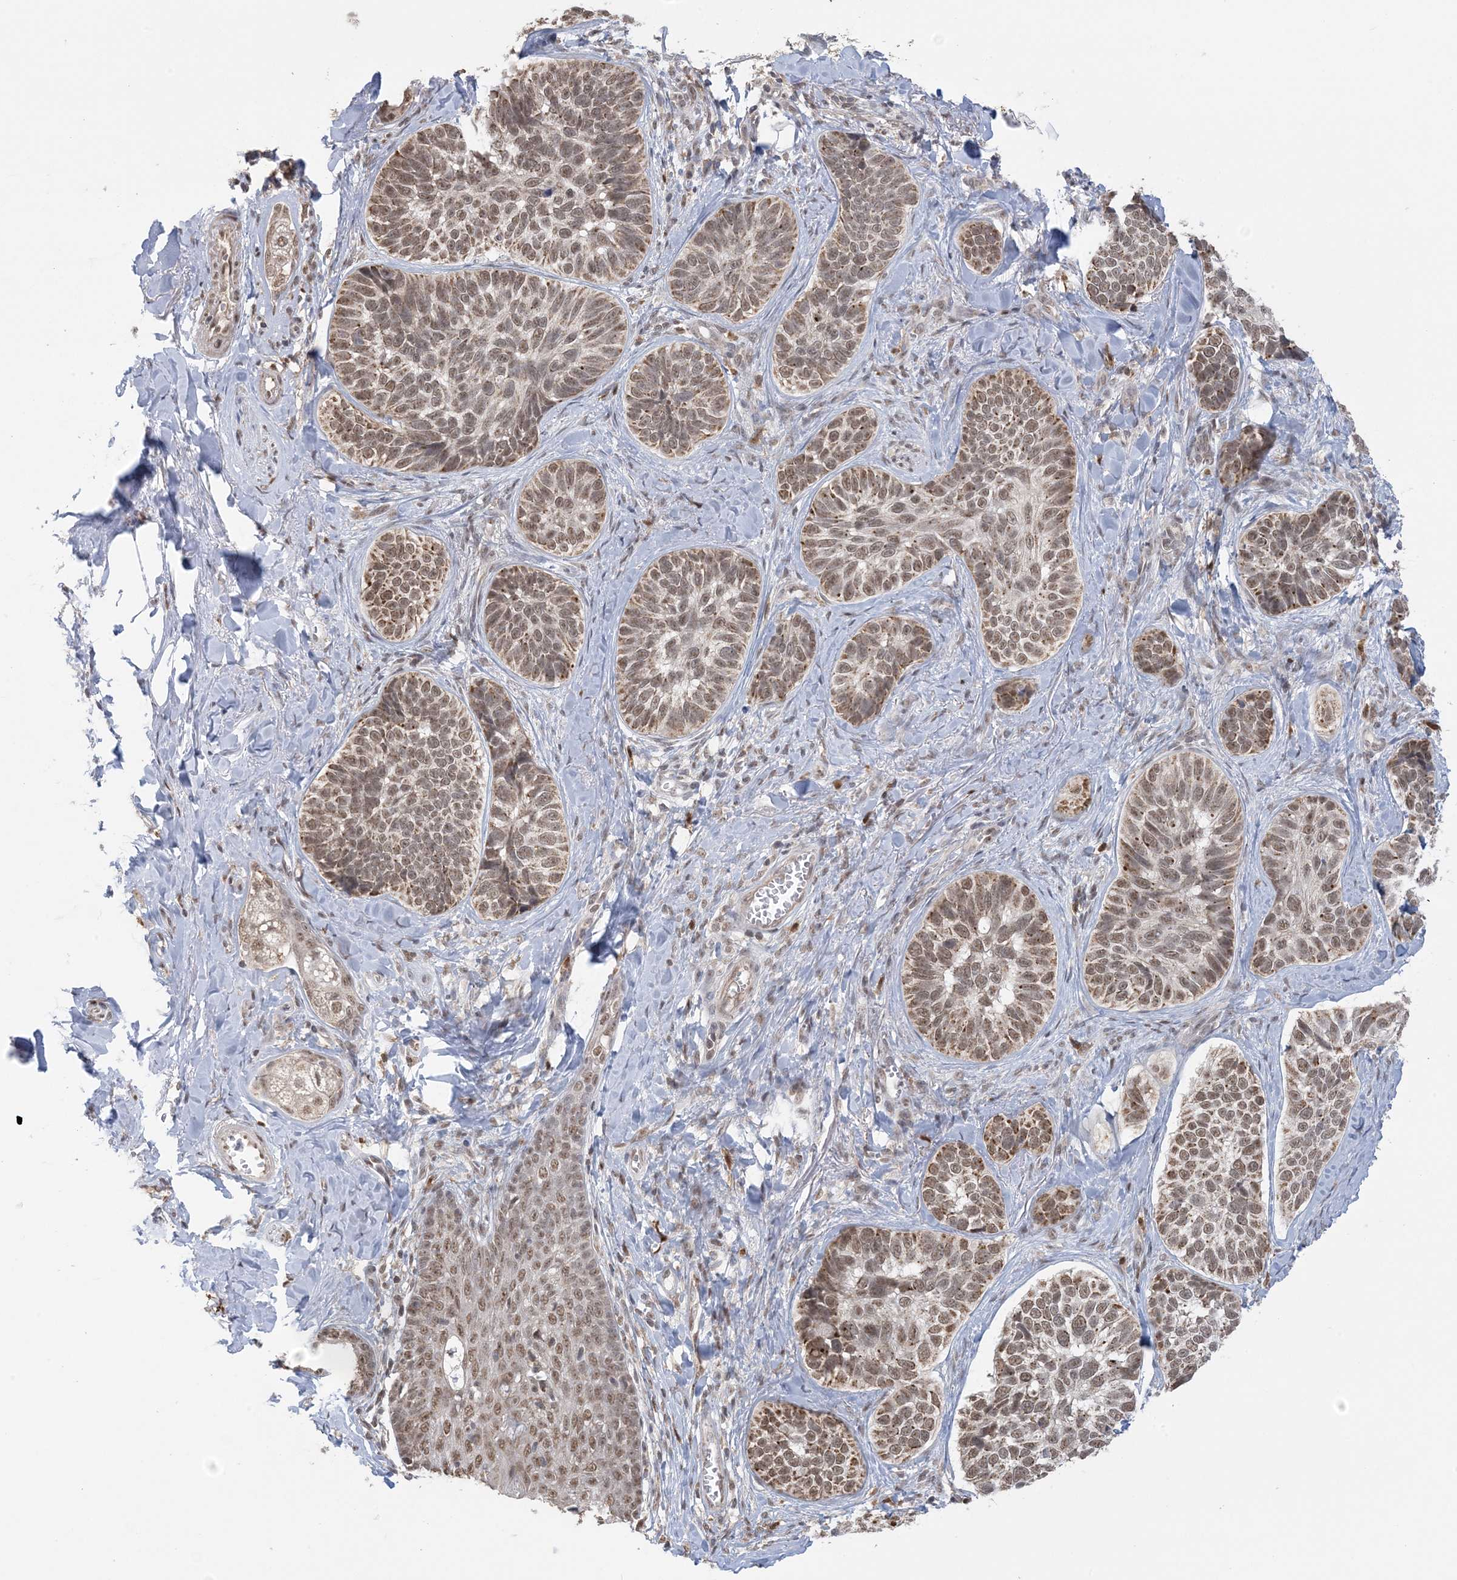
{"staining": {"intensity": "moderate", "quantity": ">75%", "location": "cytoplasmic/membranous,nuclear"}, "tissue": "skin cancer", "cell_type": "Tumor cells", "image_type": "cancer", "snomed": [{"axis": "morphology", "description": "Basal cell carcinoma"}, {"axis": "topography", "description": "Skin"}], "caption": "Human skin cancer (basal cell carcinoma) stained with a brown dye reveals moderate cytoplasmic/membranous and nuclear positive positivity in about >75% of tumor cells.", "gene": "TRMT10C", "patient": {"sex": "male", "age": 62}}